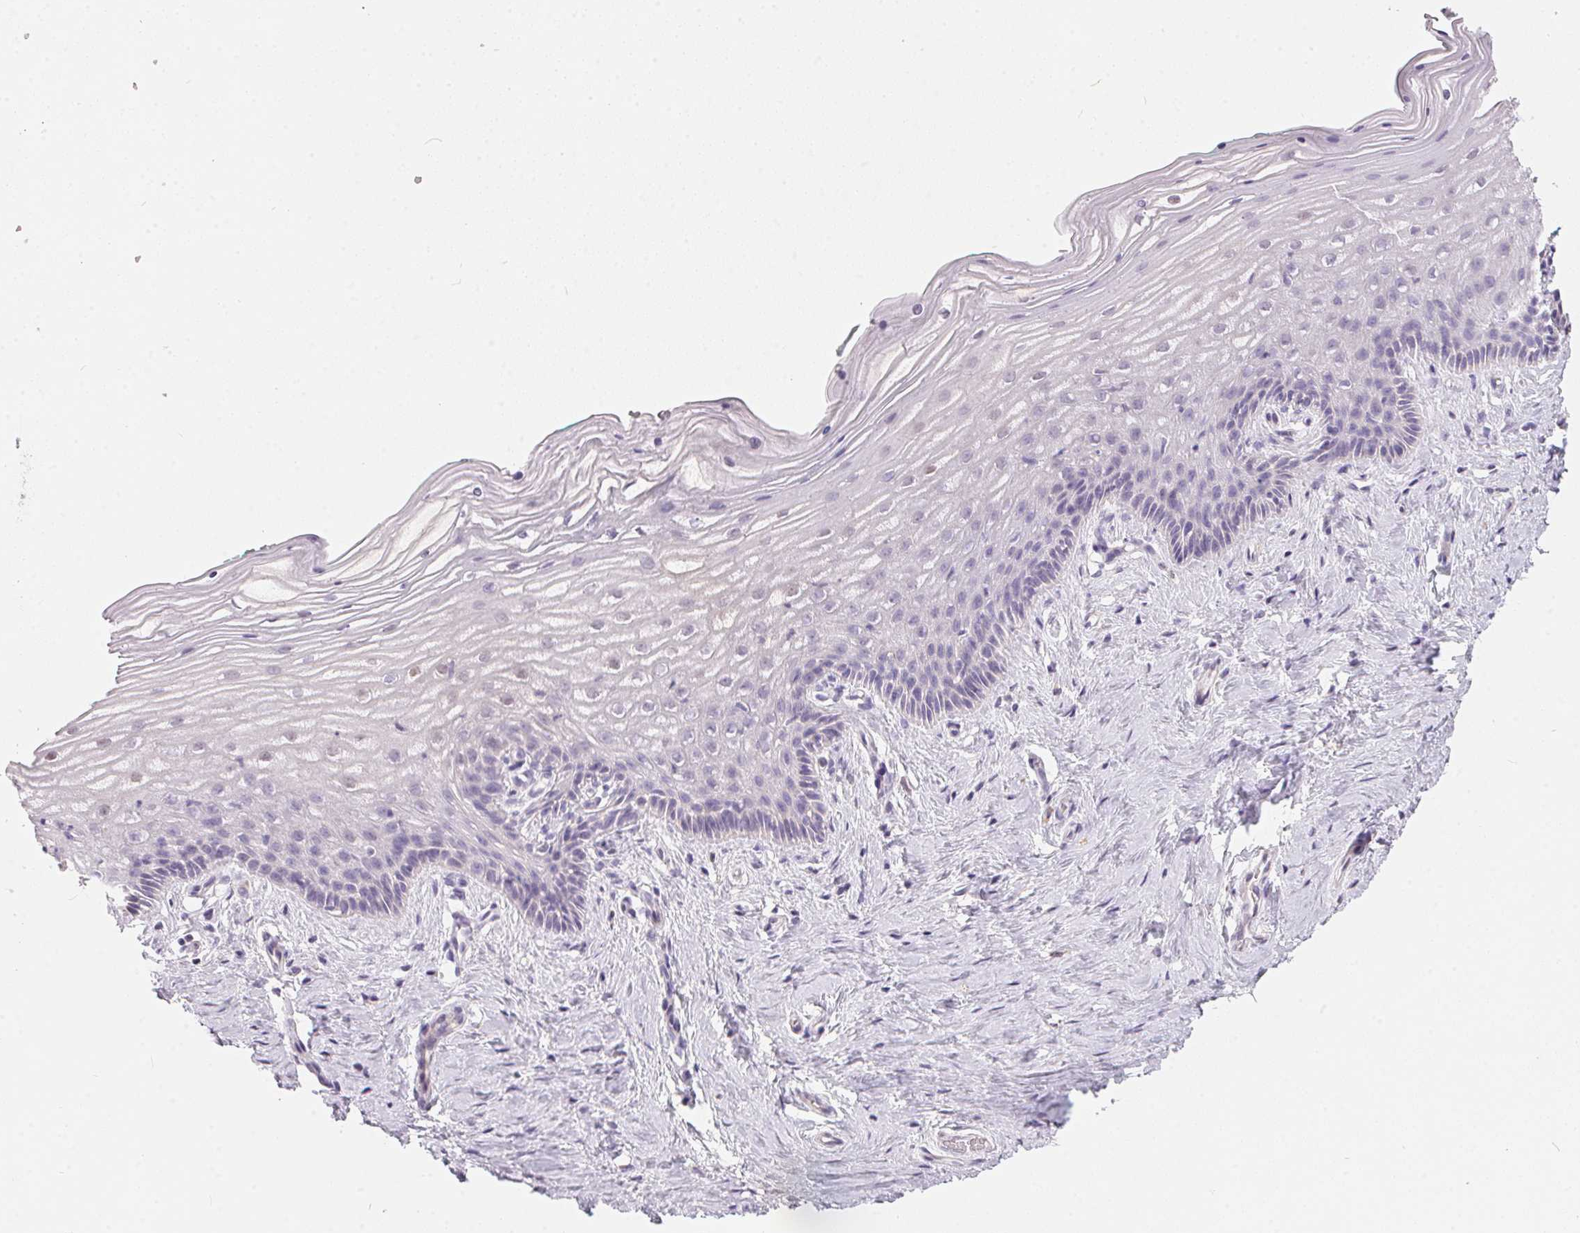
{"staining": {"intensity": "negative", "quantity": "none", "location": "none"}, "tissue": "vagina", "cell_type": "Squamous epithelial cells", "image_type": "normal", "snomed": [{"axis": "morphology", "description": "Normal tissue, NOS"}, {"axis": "topography", "description": "Vagina"}], "caption": "Immunohistochemistry micrograph of normal vagina stained for a protein (brown), which shows no staining in squamous epithelial cells.", "gene": "SERPINB1", "patient": {"sex": "female", "age": 45}}